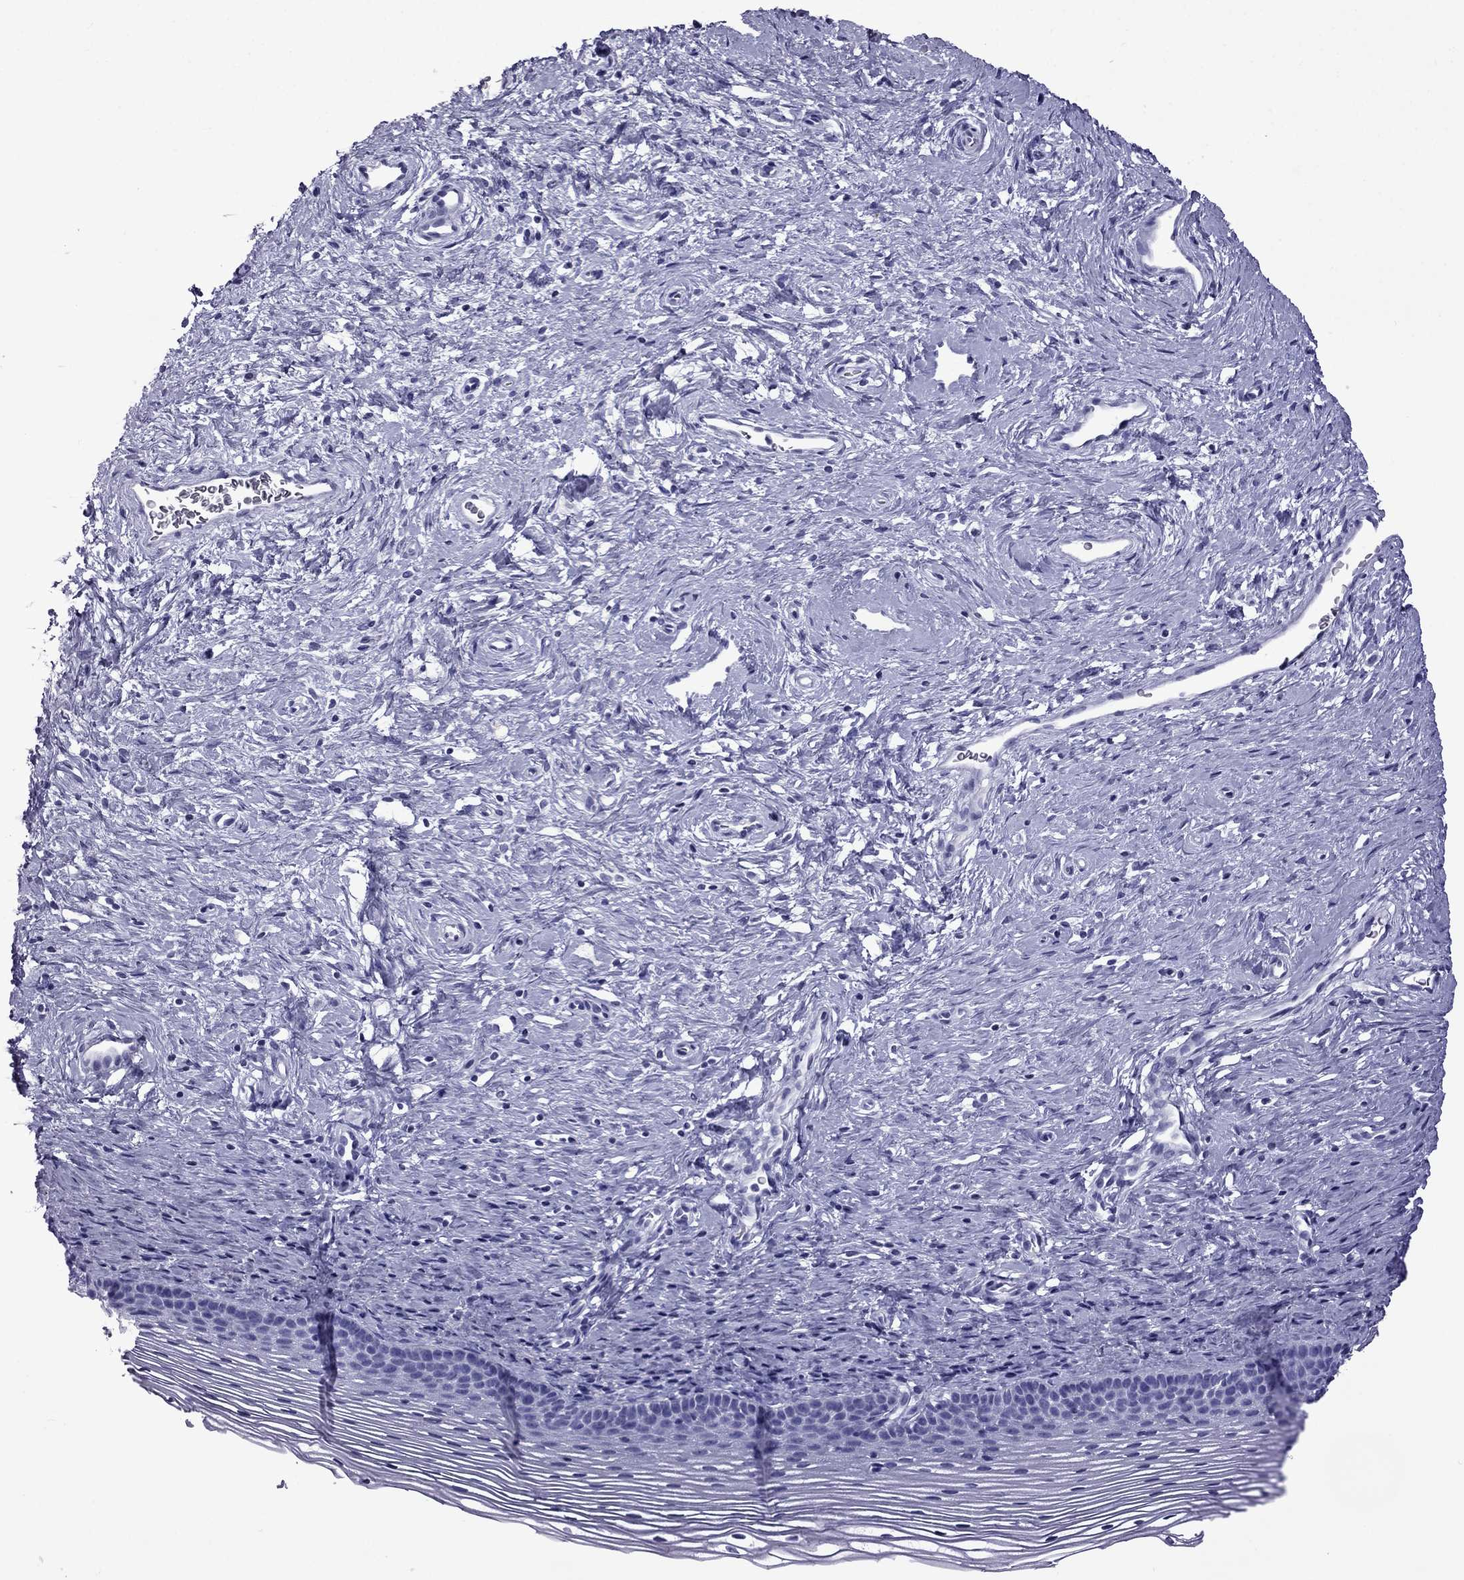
{"staining": {"intensity": "strong", "quantity": ">75%", "location": "cytoplasmic/membranous"}, "tissue": "cervix", "cell_type": "Glandular cells", "image_type": "normal", "snomed": [{"axis": "morphology", "description": "Normal tissue, NOS"}, {"axis": "topography", "description": "Cervix"}], "caption": "Glandular cells exhibit high levels of strong cytoplasmic/membranous positivity in approximately >75% of cells in unremarkable cervix.", "gene": "TFF3", "patient": {"sex": "female", "age": 39}}